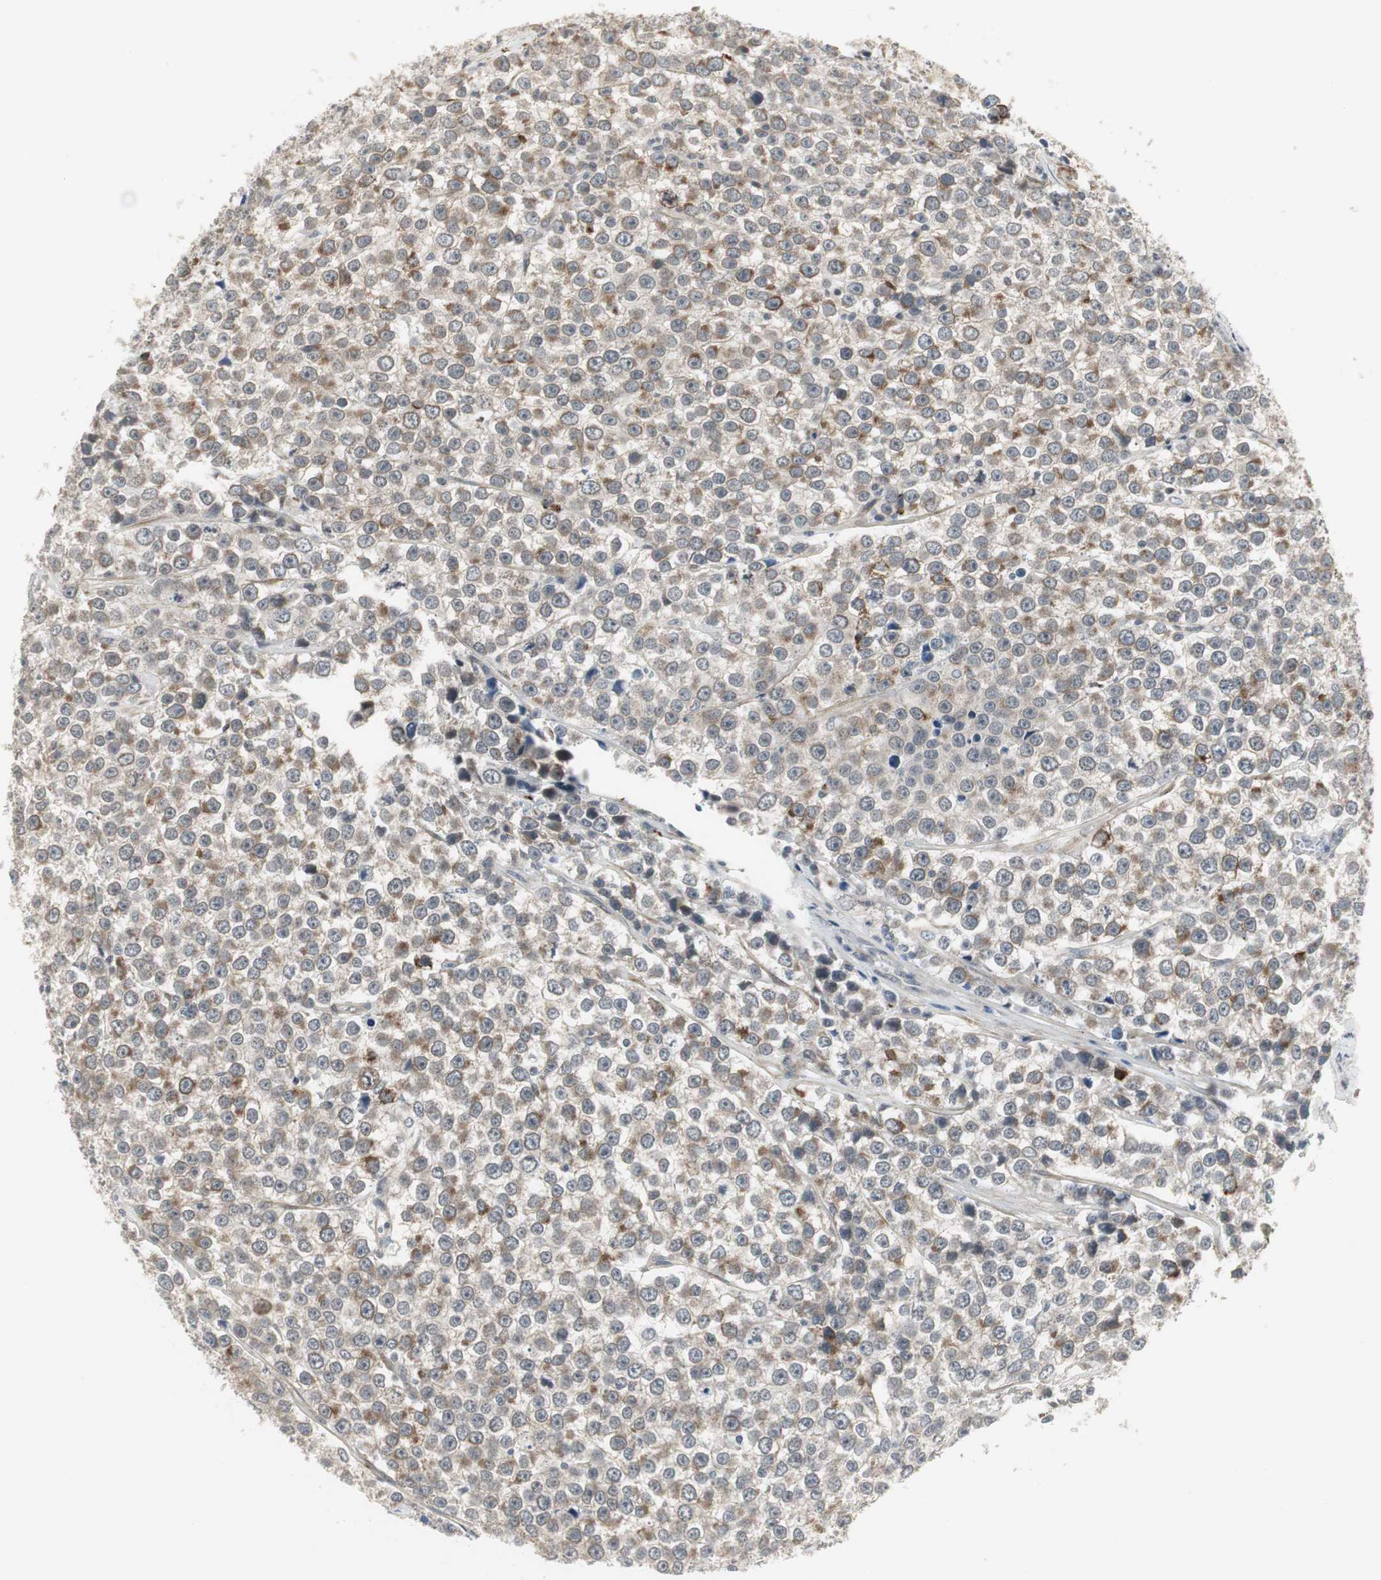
{"staining": {"intensity": "moderate", "quantity": ">75%", "location": "cytoplasmic/membranous"}, "tissue": "testis cancer", "cell_type": "Tumor cells", "image_type": "cancer", "snomed": [{"axis": "morphology", "description": "Seminoma, NOS"}, {"axis": "morphology", "description": "Carcinoma, Embryonal, NOS"}, {"axis": "topography", "description": "Testis"}], "caption": "Testis cancer stained for a protein (brown) shows moderate cytoplasmic/membranous positive staining in approximately >75% of tumor cells.", "gene": "SCYL3", "patient": {"sex": "male", "age": 52}}